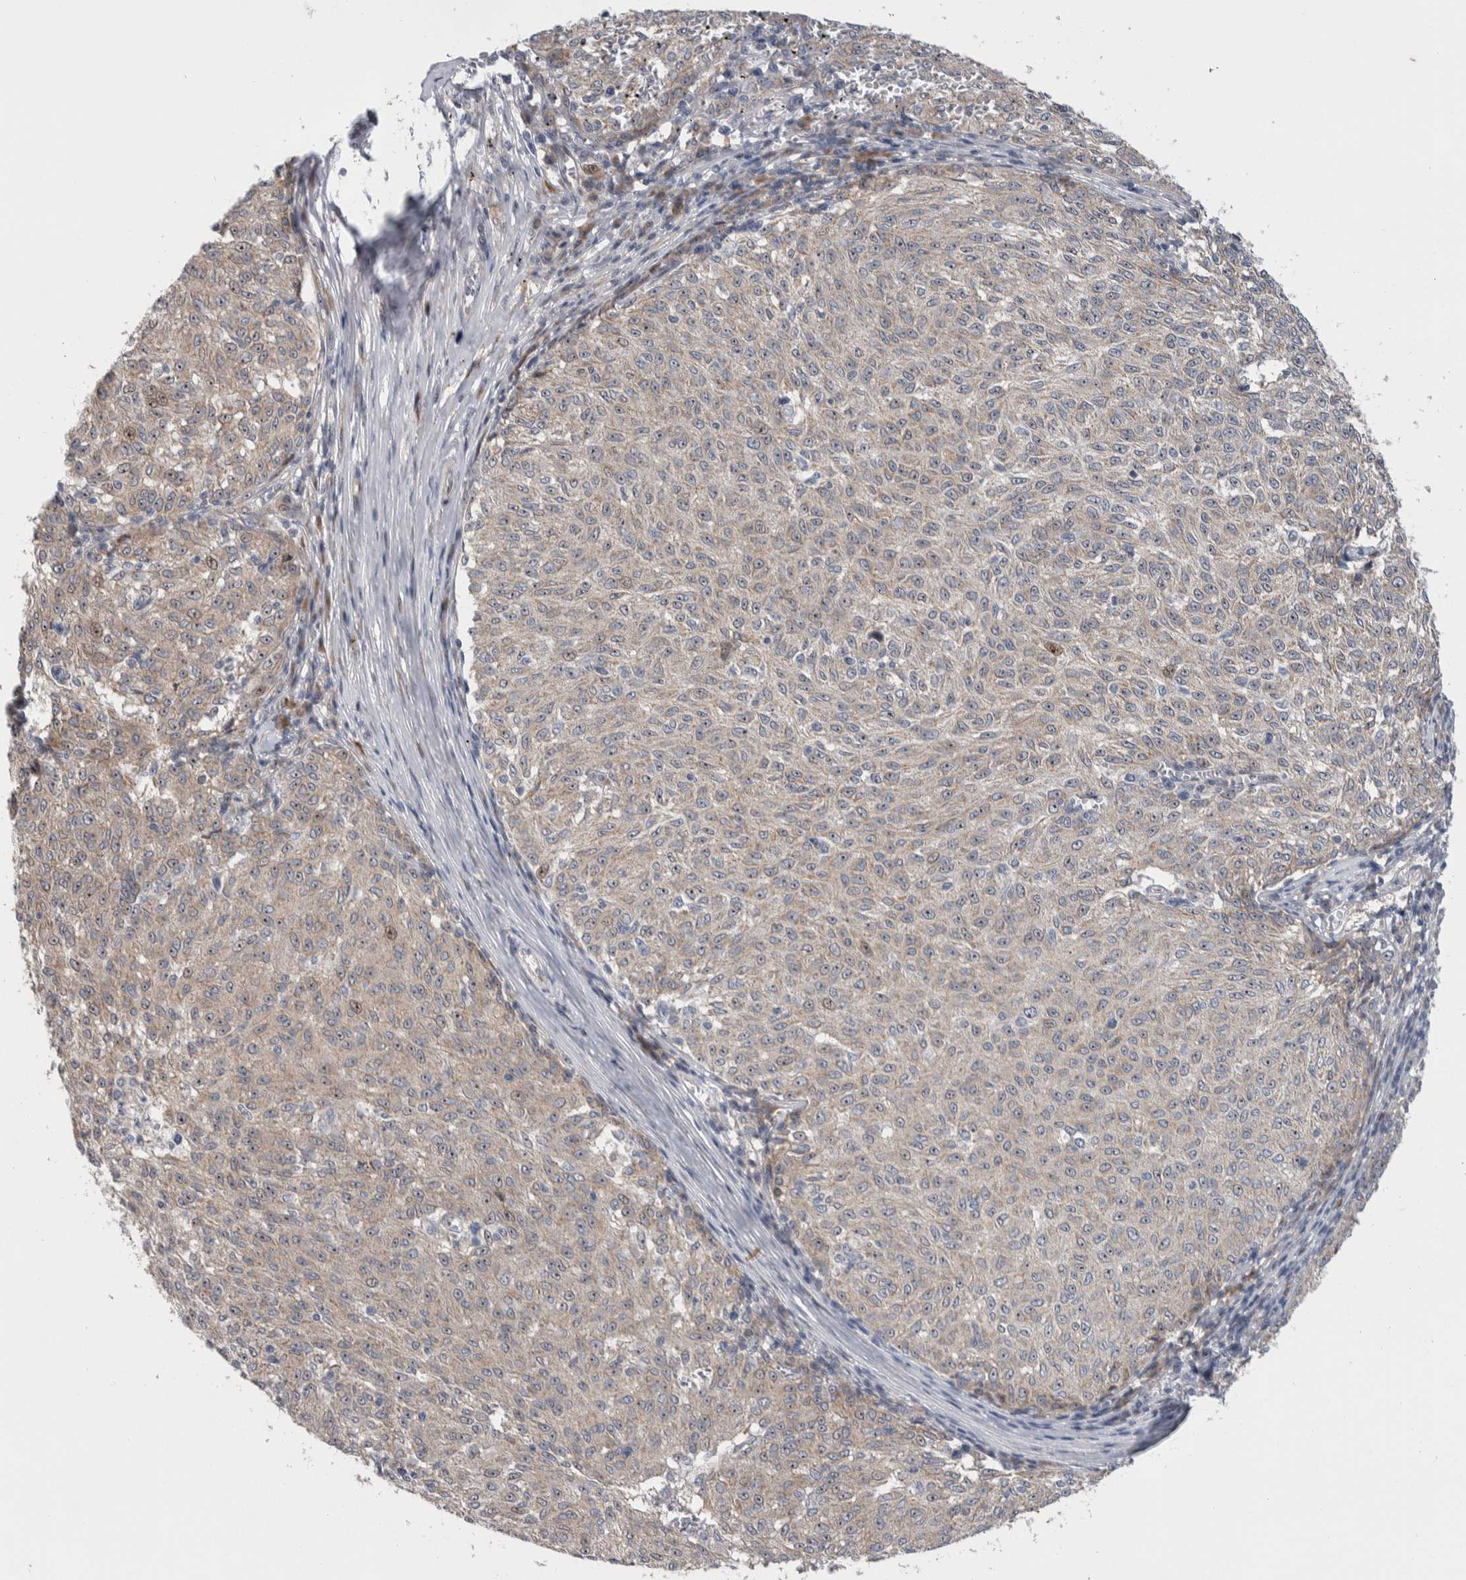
{"staining": {"intensity": "moderate", "quantity": "<25%", "location": "nuclear"}, "tissue": "melanoma", "cell_type": "Tumor cells", "image_type": "cancer", "snomed": [{"axis": "morphology", "description": "Malignant melanoma, NOS"}, {"axis": "topography", "description": "Skin"}], "caption": "Protein staining demonstrates moderate nuclear positivity in about <25% of tumor cells in malignant melanoma. The staining was performed using DAB (3,3'-diaminobenzidine) to visualize the protein expression in brown, while the nuclei were stained in blue with hematoxylin (Magnification: 20x).", "gene": "PRRG4", "patient": {"sex": "female", "age": 72}}